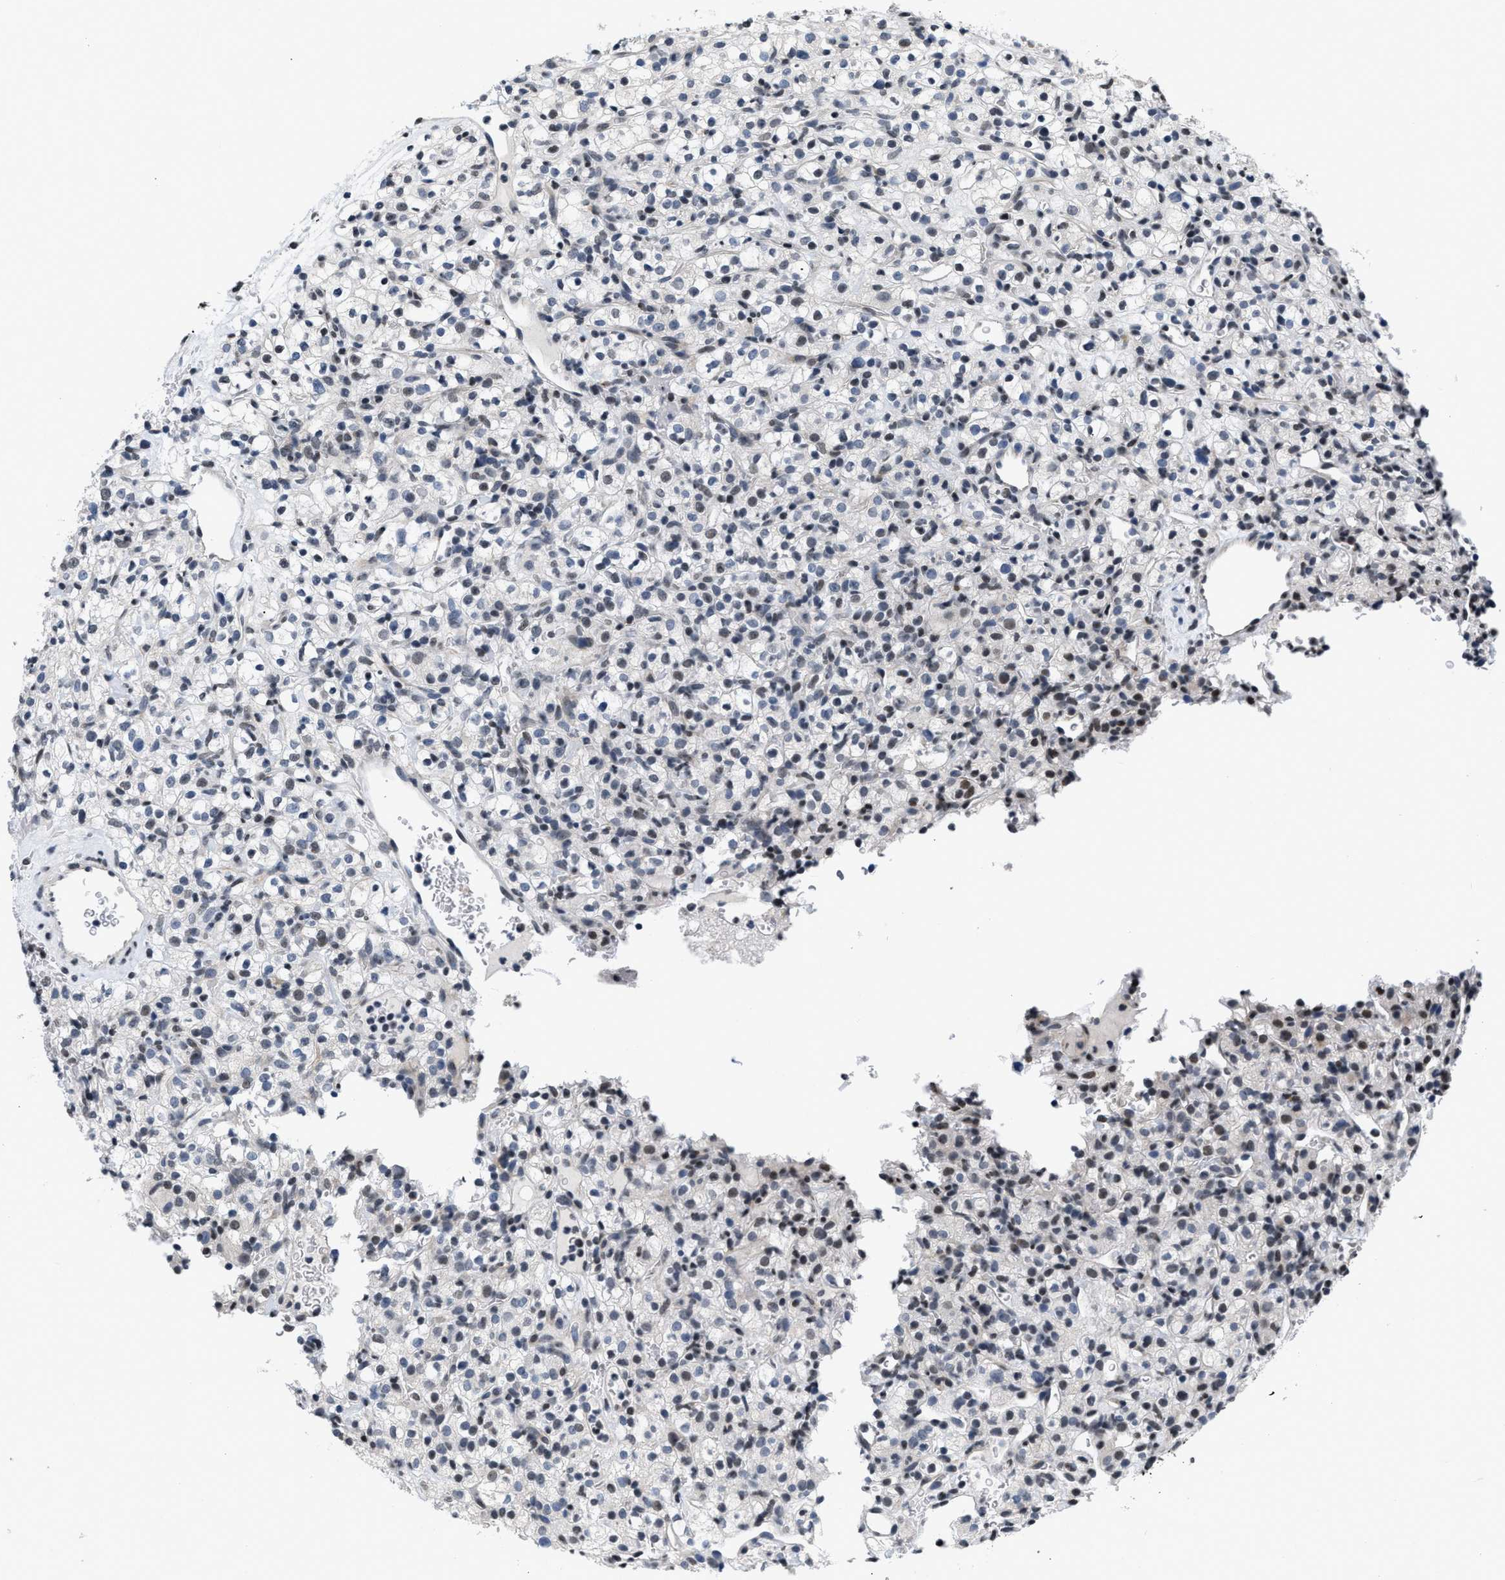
{"staining": {"intensity": "weak", "quantity": "<25%", "location": "nuclear"}, "tissue": "renal cancer", "cell_type": "Tumor cells", "image_type": "cancer", "snomed": [{"axis": "morphology", "description": "Normal tissue, NOS"}, {"axis": "morphology", "description": "Adenocarcinoma, NOS"}, {"axis": "topography", "description": "Kidney"}], "caption": "IHC micrograph of human renal adenocarcinoma stained for a protein (brown), which reveals no positivity in tumor cells.", "gene": "RAF1", "patient": {"sex": "female", "age": 72}}